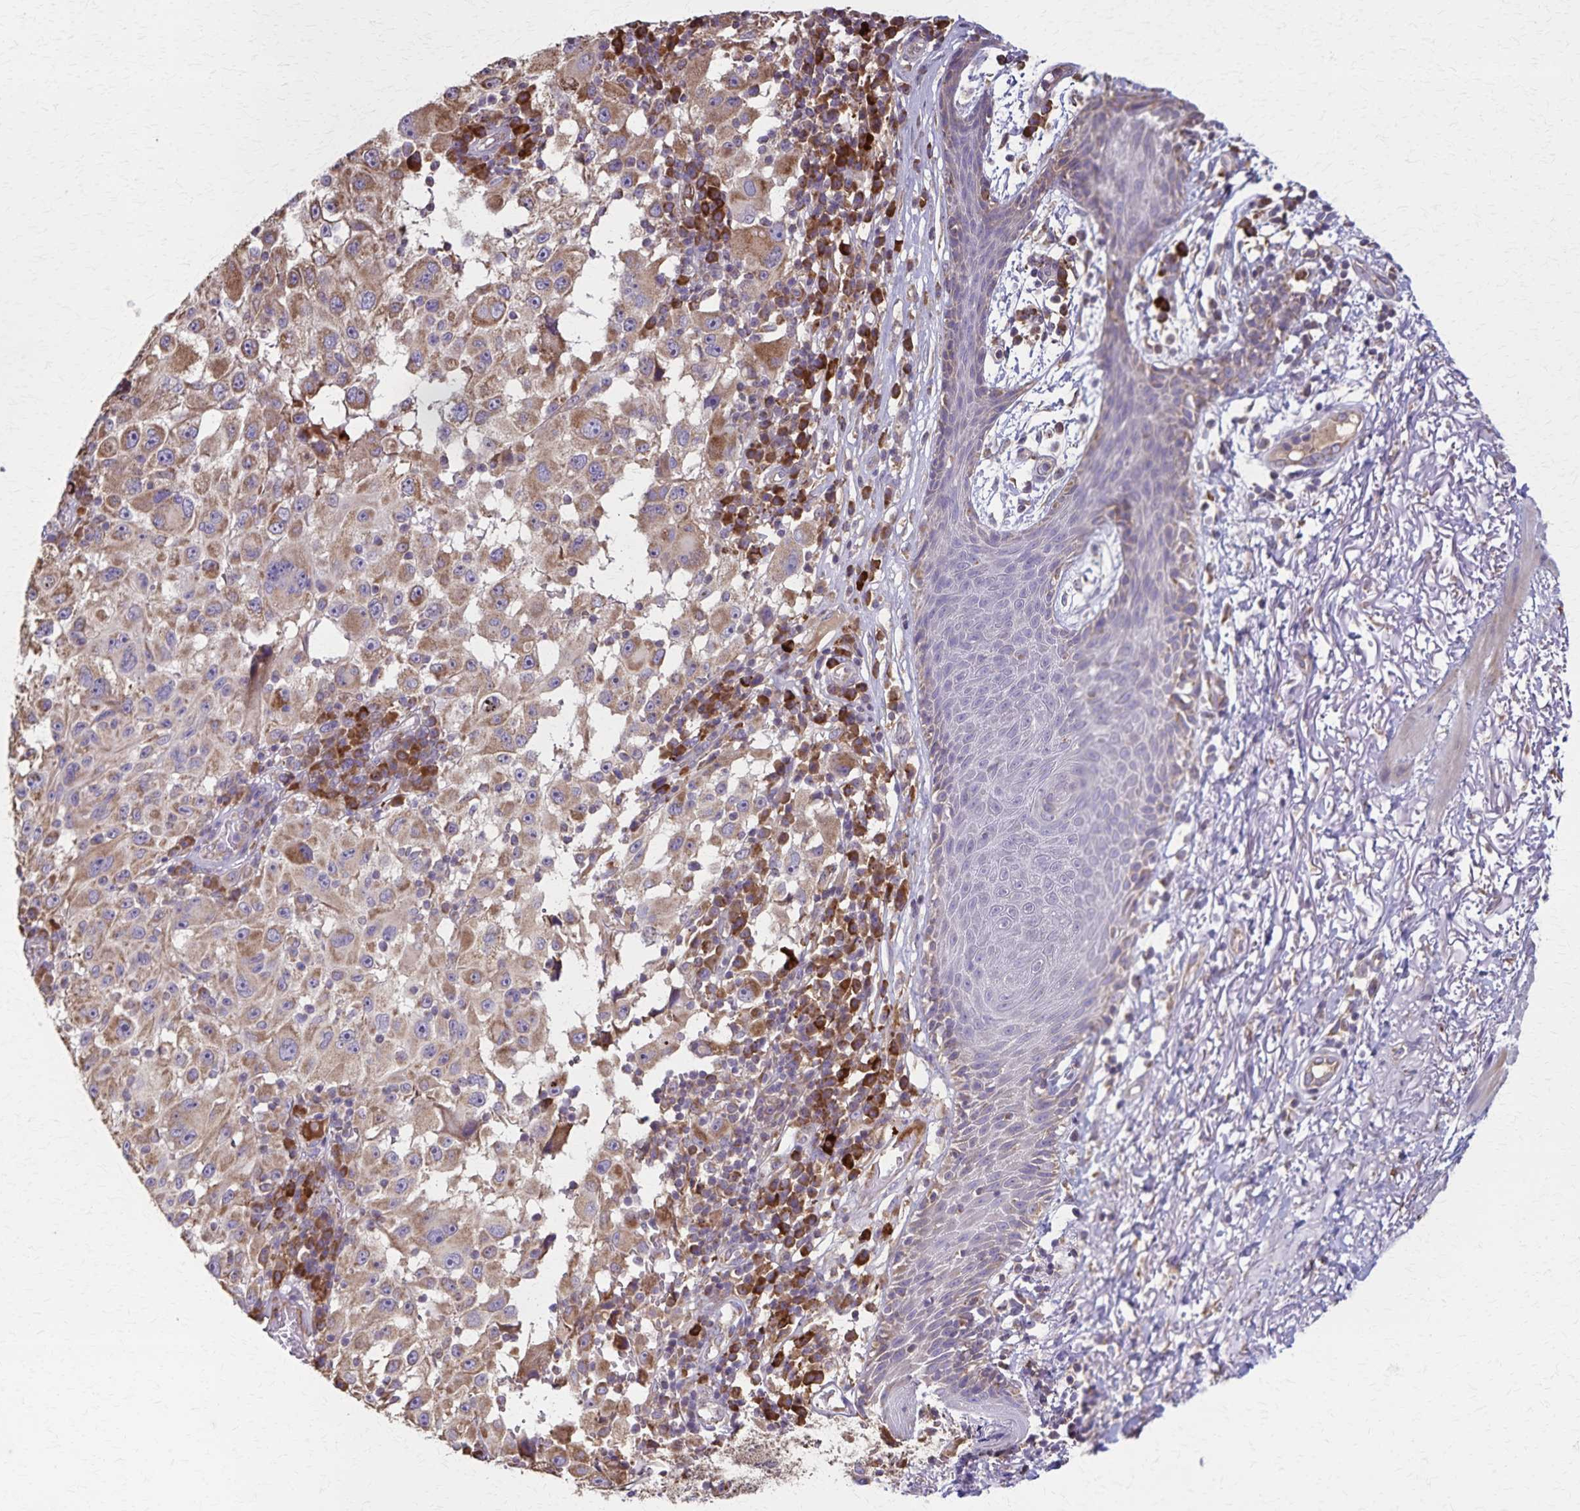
{"staining": {"intensity": "moderate", "quantity": ">75%", "location": "cytoplasmic/membranous"}, "tissue": "melanoma", "cell_type": "Tumor cells", "image_type": "cancer", "snomed": [{"axis": "morphology", "description": "Malignant melanoma, NOS"}, {"axis": "topography", "description": "Skin"}], "caption": "This is a photomicrograph of immunohistochemistry staining of malignant melanoma, which shows moderate positivity in the cytoplasmic/membranous of tumor cells.", "gene": "RNF10", "patient": {"sex": "female", "age": 71}}